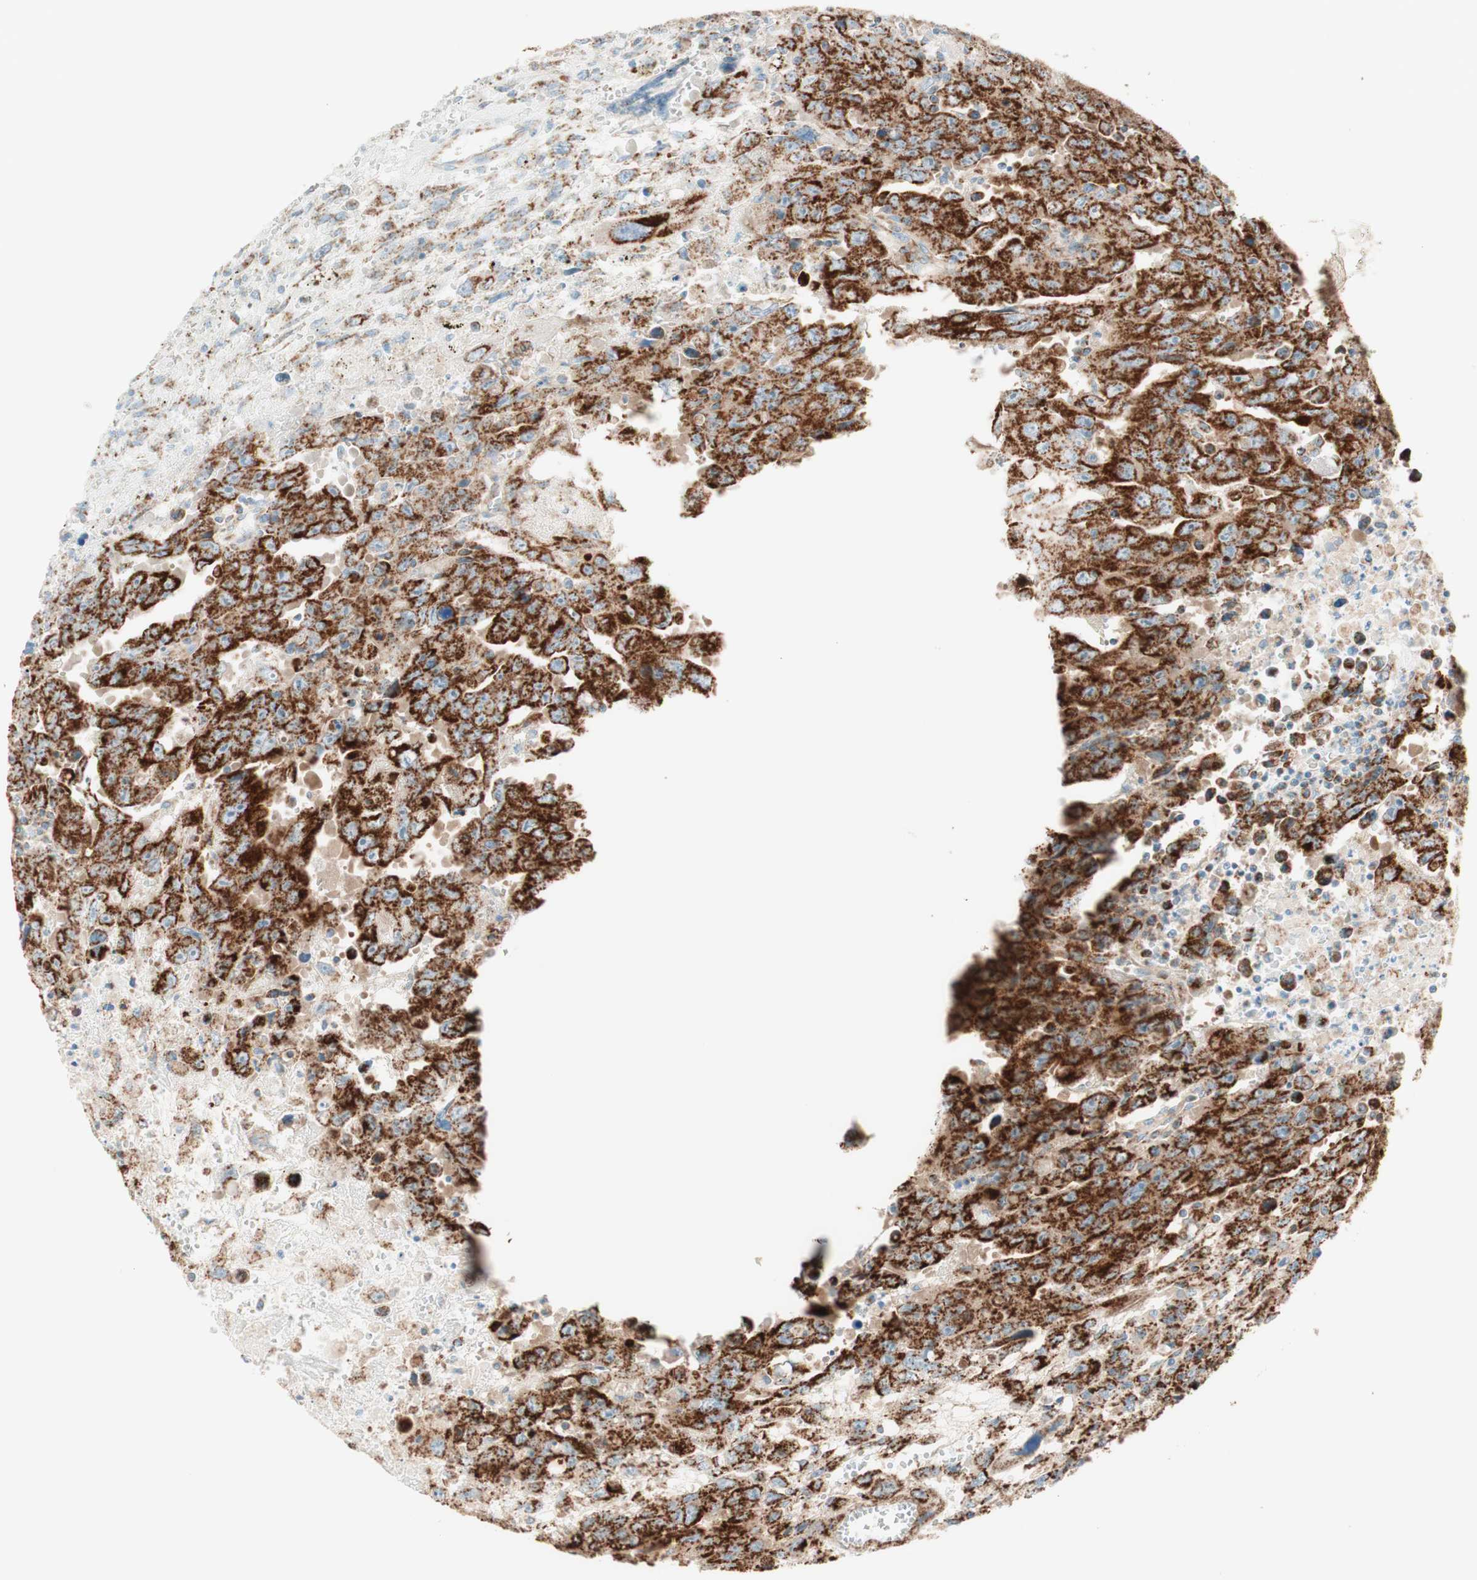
{"staining": {"intensity": "strong", "quantity": ">75%", "location": "cytoplasmic/membranous"}, "tissue": "testis cancer", "cell_type": "Tumor cells", "image_type": "cancer", "snomed": [{"axis": "morphology", "description": "Carcinoma, Embryonal, NOS"}, {"axis": "topography", "description": "Testis"}], "caption": "A photomicrograph showing strong cytoplasmic/membranous staining in approximately >75% of tumor cells in testis cancer, as visualized by brown immunohistochemical staining.", "gene": "TOMM20", "patient": {"sex": "male", "age": 28}}